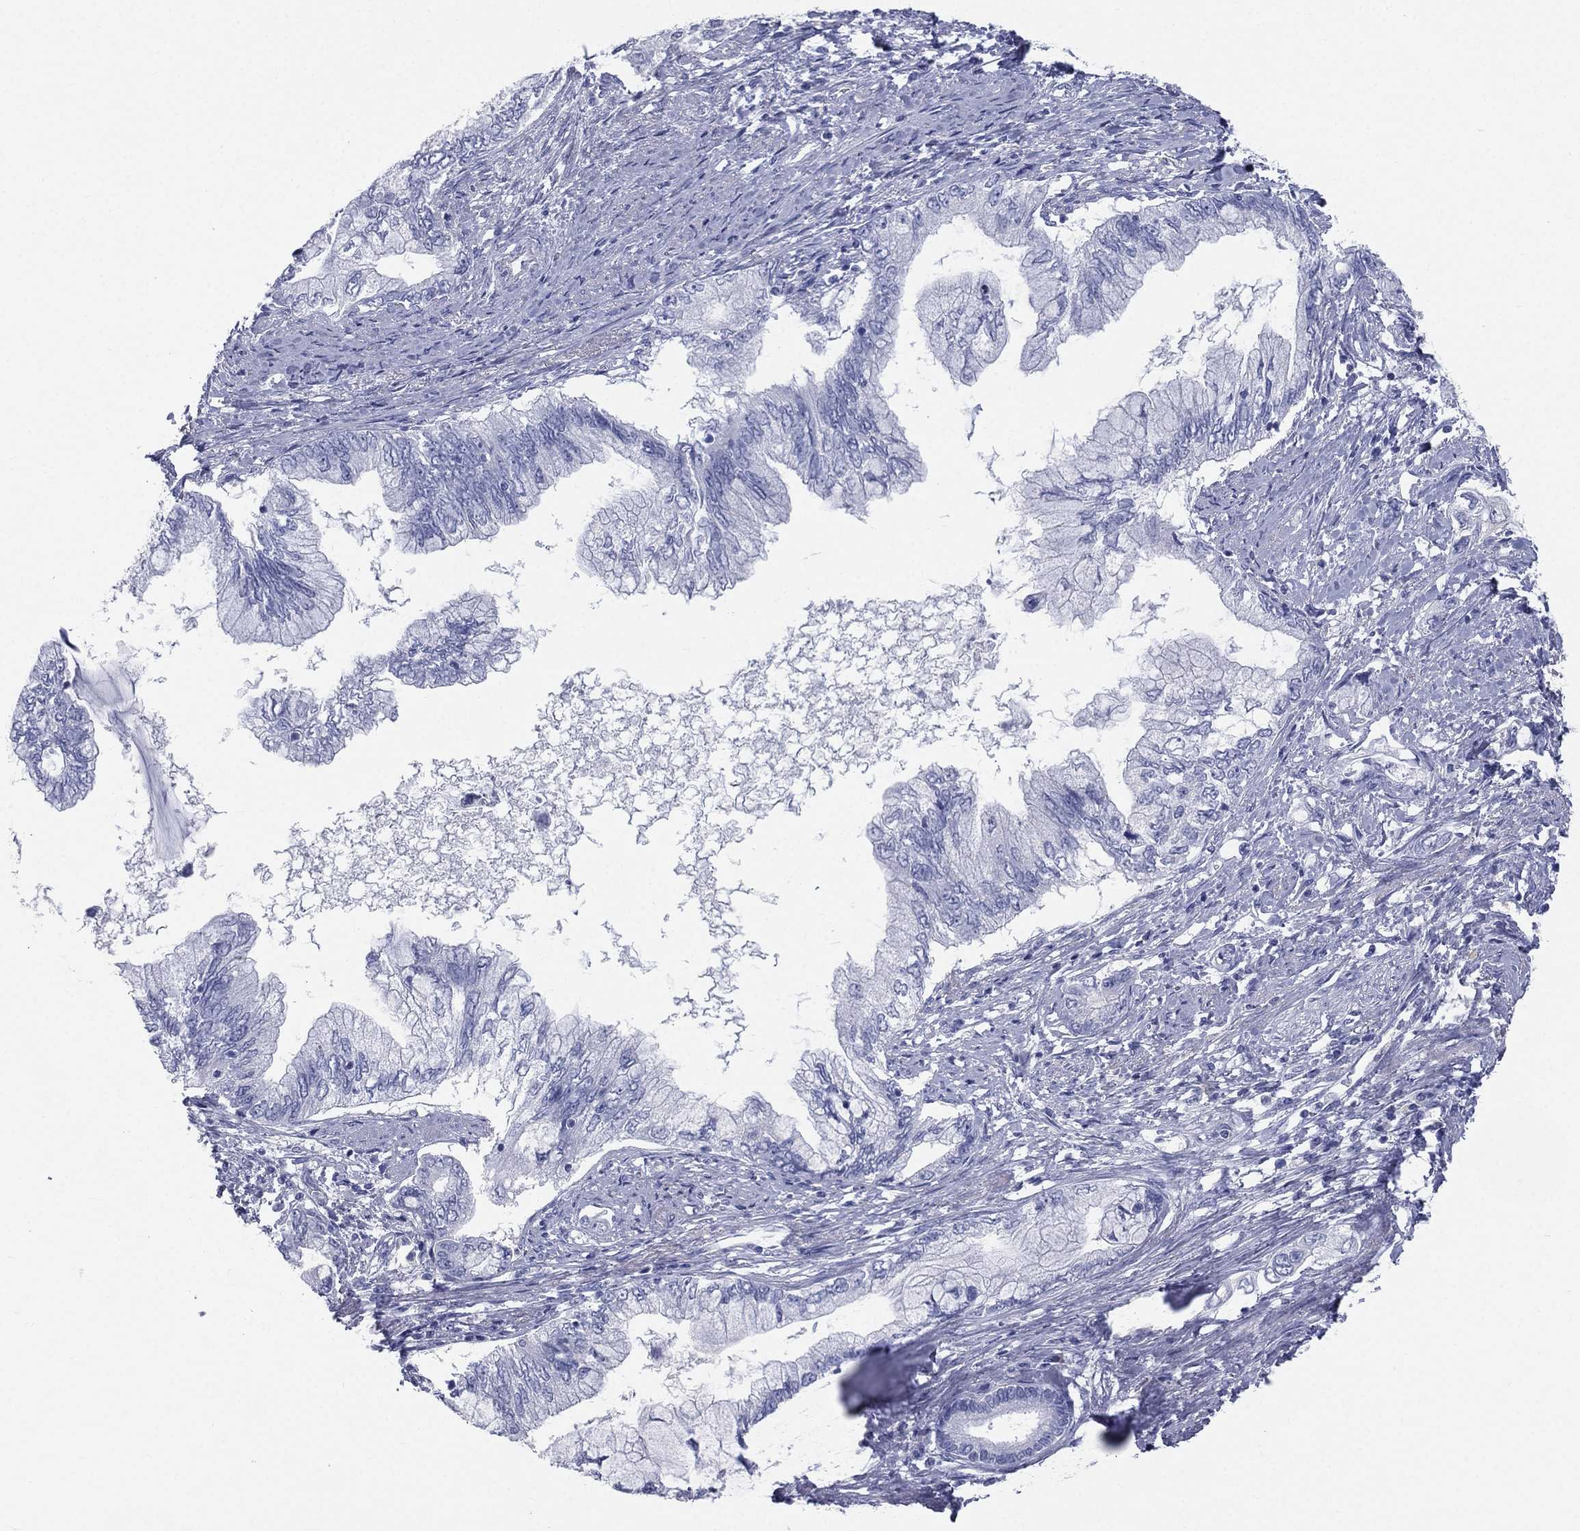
{"staining": {"intensity": "negative", "quantity": "none", "location": "none"}, "tissue": "pancreatic cancer", "cell_type": "Tumor cells", "image_type": "cancer", "snomed": [{"axis": "morphology", "description": "Adenocarcinoma, NOS"}, {"axis": "topography", "description": "Pancreas"}], "caption": "This is an immunohistochemistry photomicrograph of human pancreatic cancer. There is no staining in tumor cells.", "gene": "HP", "patient": {"sex": "female", "age": 73}}